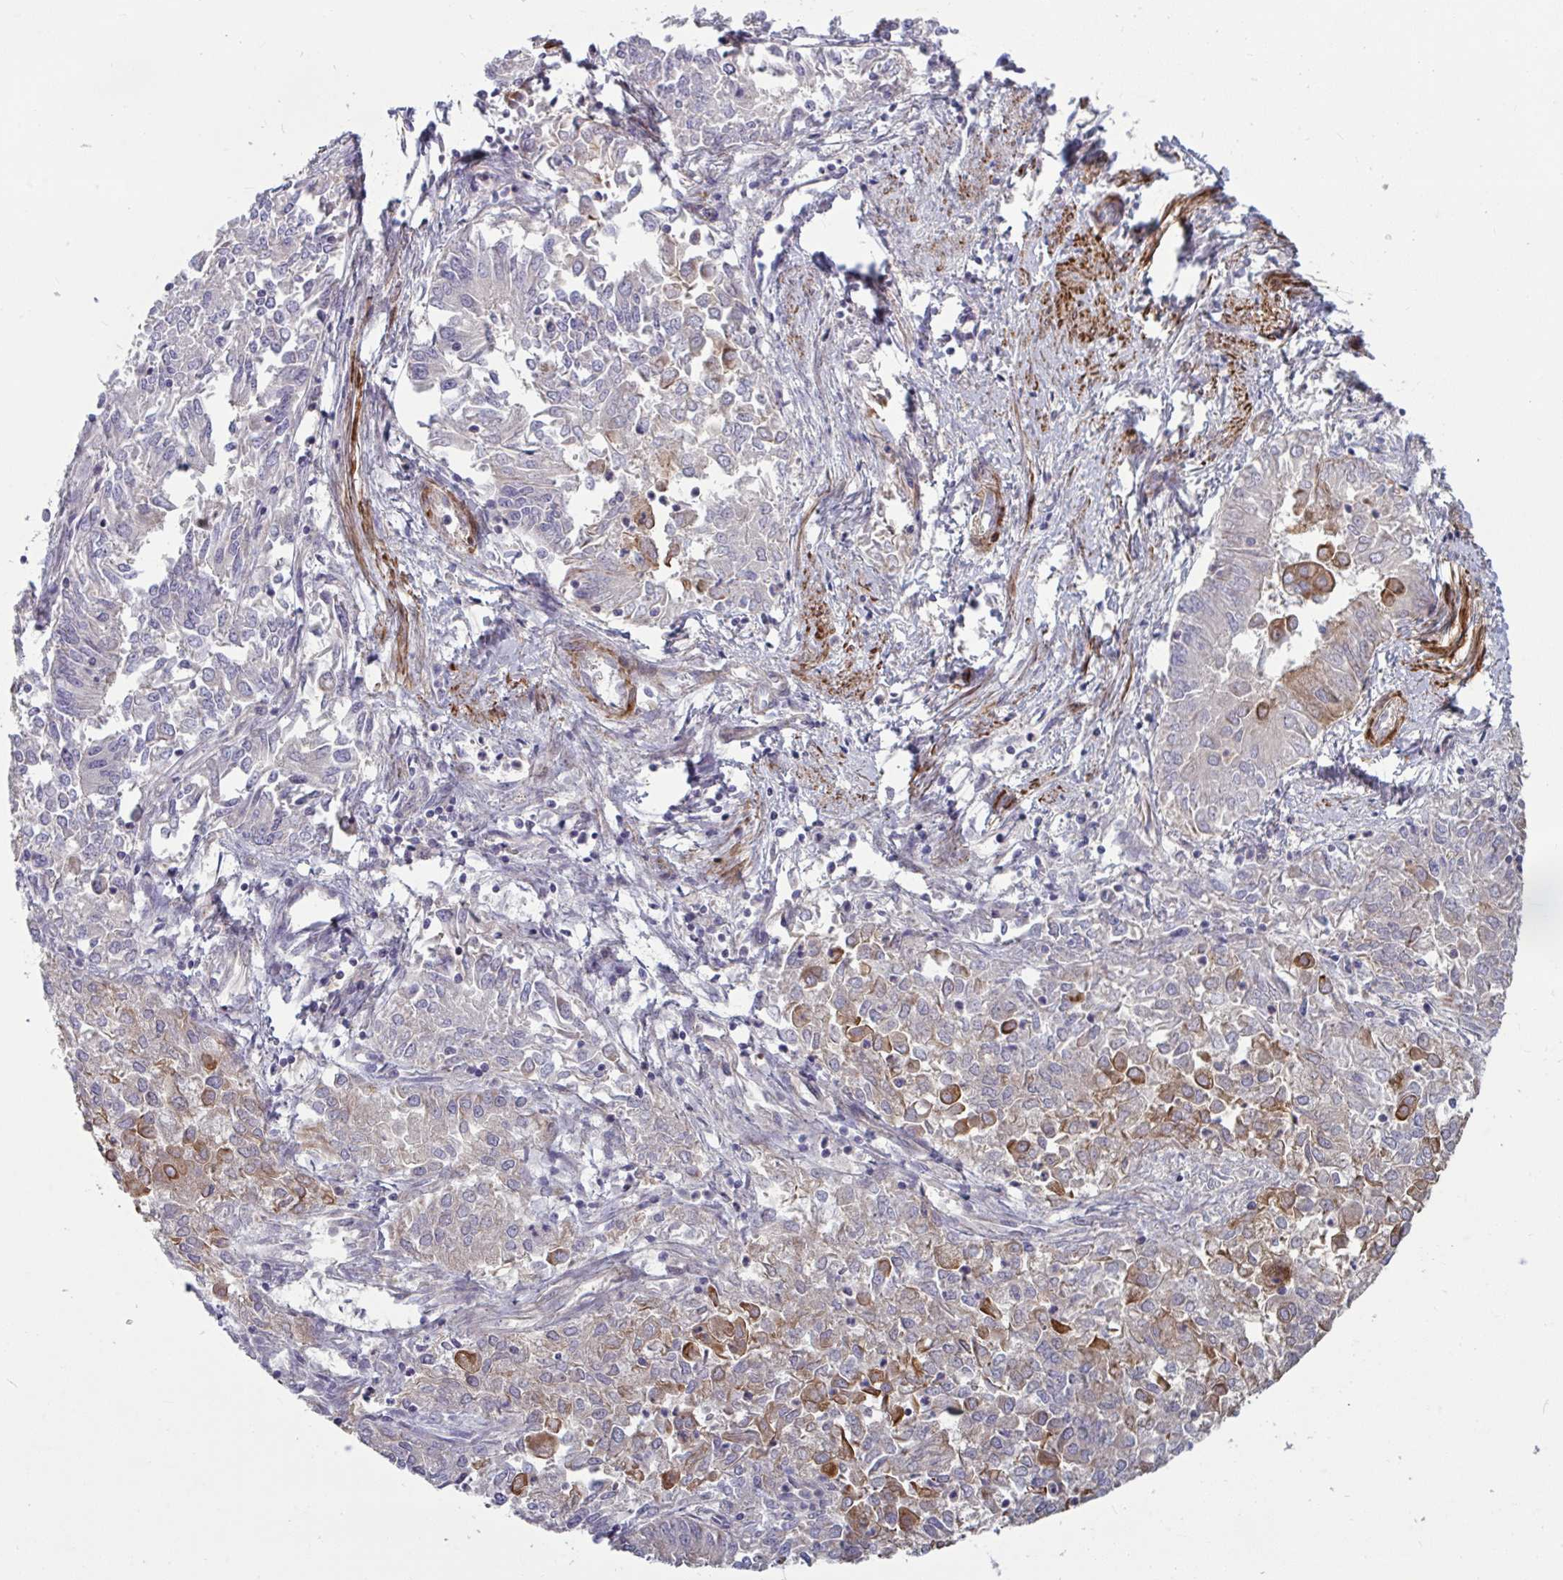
{"staining": {"intensity": "moderate", "quantity": "<25%", "location": "cytoplasmic/membranous"}, "tissue": "endometrial cancer", "cell_type": "Tumor cells", "image_type": "cancer", "snomed": [{"axis": "morphology", "description": "Adenocarcinoma, NOS"}, {"axis": "topography", "description": "Endometrium"}], "caption": "This is an image of immunohistochemistry staining of endometrial cancer (adenocarcinoma), which shows moderate staining in the cytoplasmic/membranous of tumor cells.", "gene": "TANK", "patient": {"sex": "female", "age": 57}}